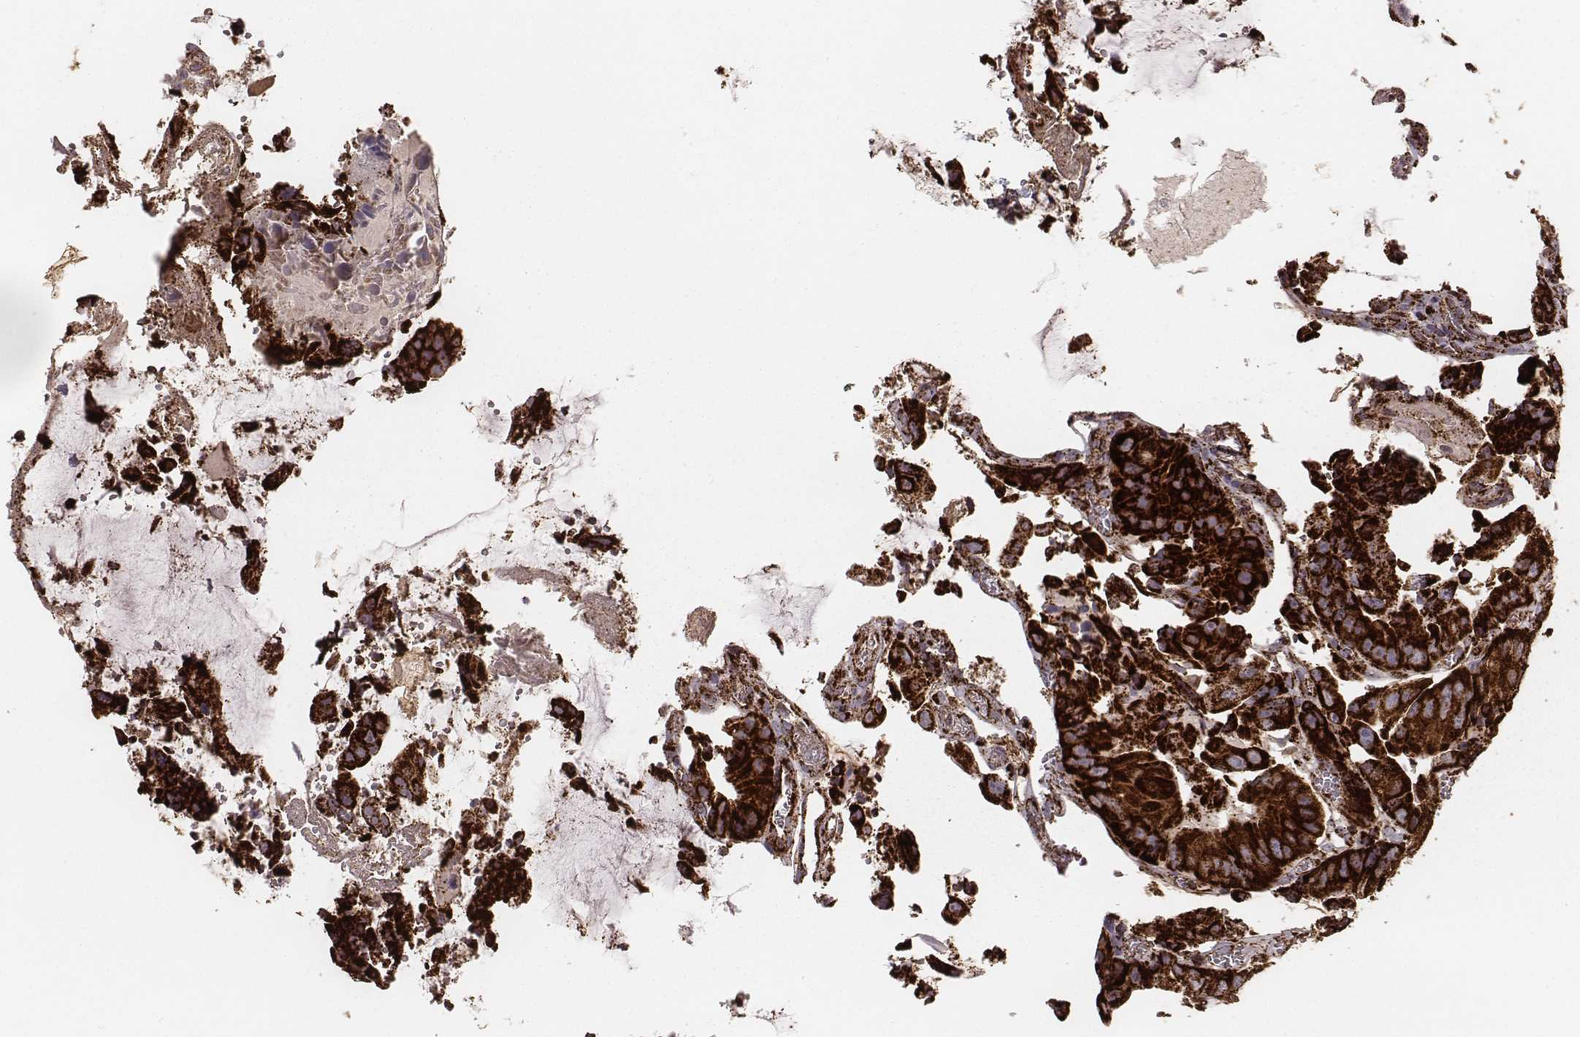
{"staining": {"intensity": "strong", "quantity": ">75%", "location": "cytoplasmic/membranous"}, "tissue": "colorectal cancer", "cell_type": "Tumor cells", "image_type": "cancer", "snomed": [{"axis": "morphology", "description": "Adenocarcinoma, NOS"}, {"axis": "topography", "description": "Colon"}], "caption": "Protein staining displays strong cytoplasmic/membranous staining in about >75% of tumor cells in colorectal cancer.", "gene": "TUFM", "patient": {"sex": "female", "age": 86}}